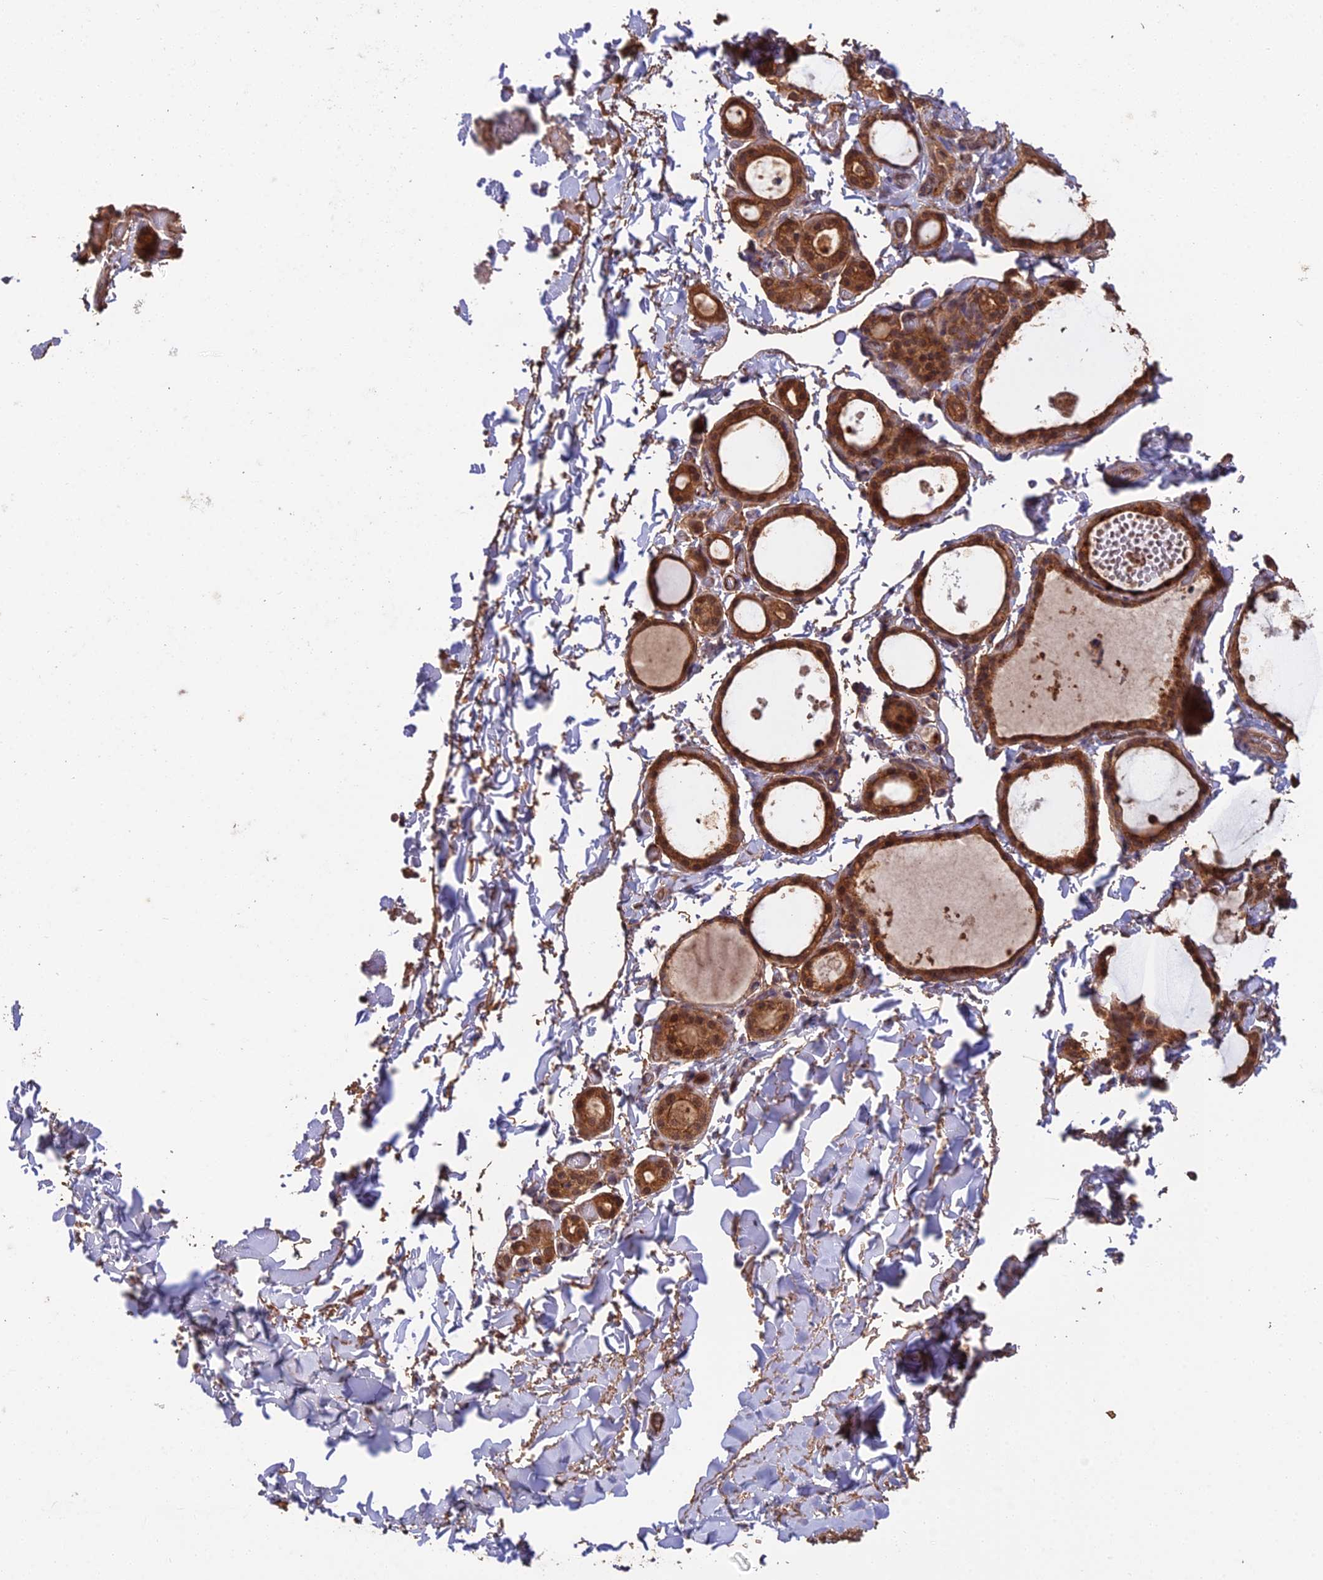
{"staining": {"intensity": "strong", "quantity": ">75%", "location": "cytoplasmic/membranous,nuclear"}, "tissue": "thyroid gland", "cell_type": "Glandular cells", "image_type": "normal", "snomed": [{"axis": "morphology", "description": "Normal tissue, NOS"}, {"axis": "topography", "description": "Thyroid gland"}], "caption": "High-power microscopy captured an immunohistochemistry (IHC) photomicrograph of unremarkable thyroid gland, revealing strong cytoplasmic/membranous,nuclear positivity in about >75% of glandular cells.", "gene": "RALGAPA2", "patient": {"sex": "female", "age": 44}}